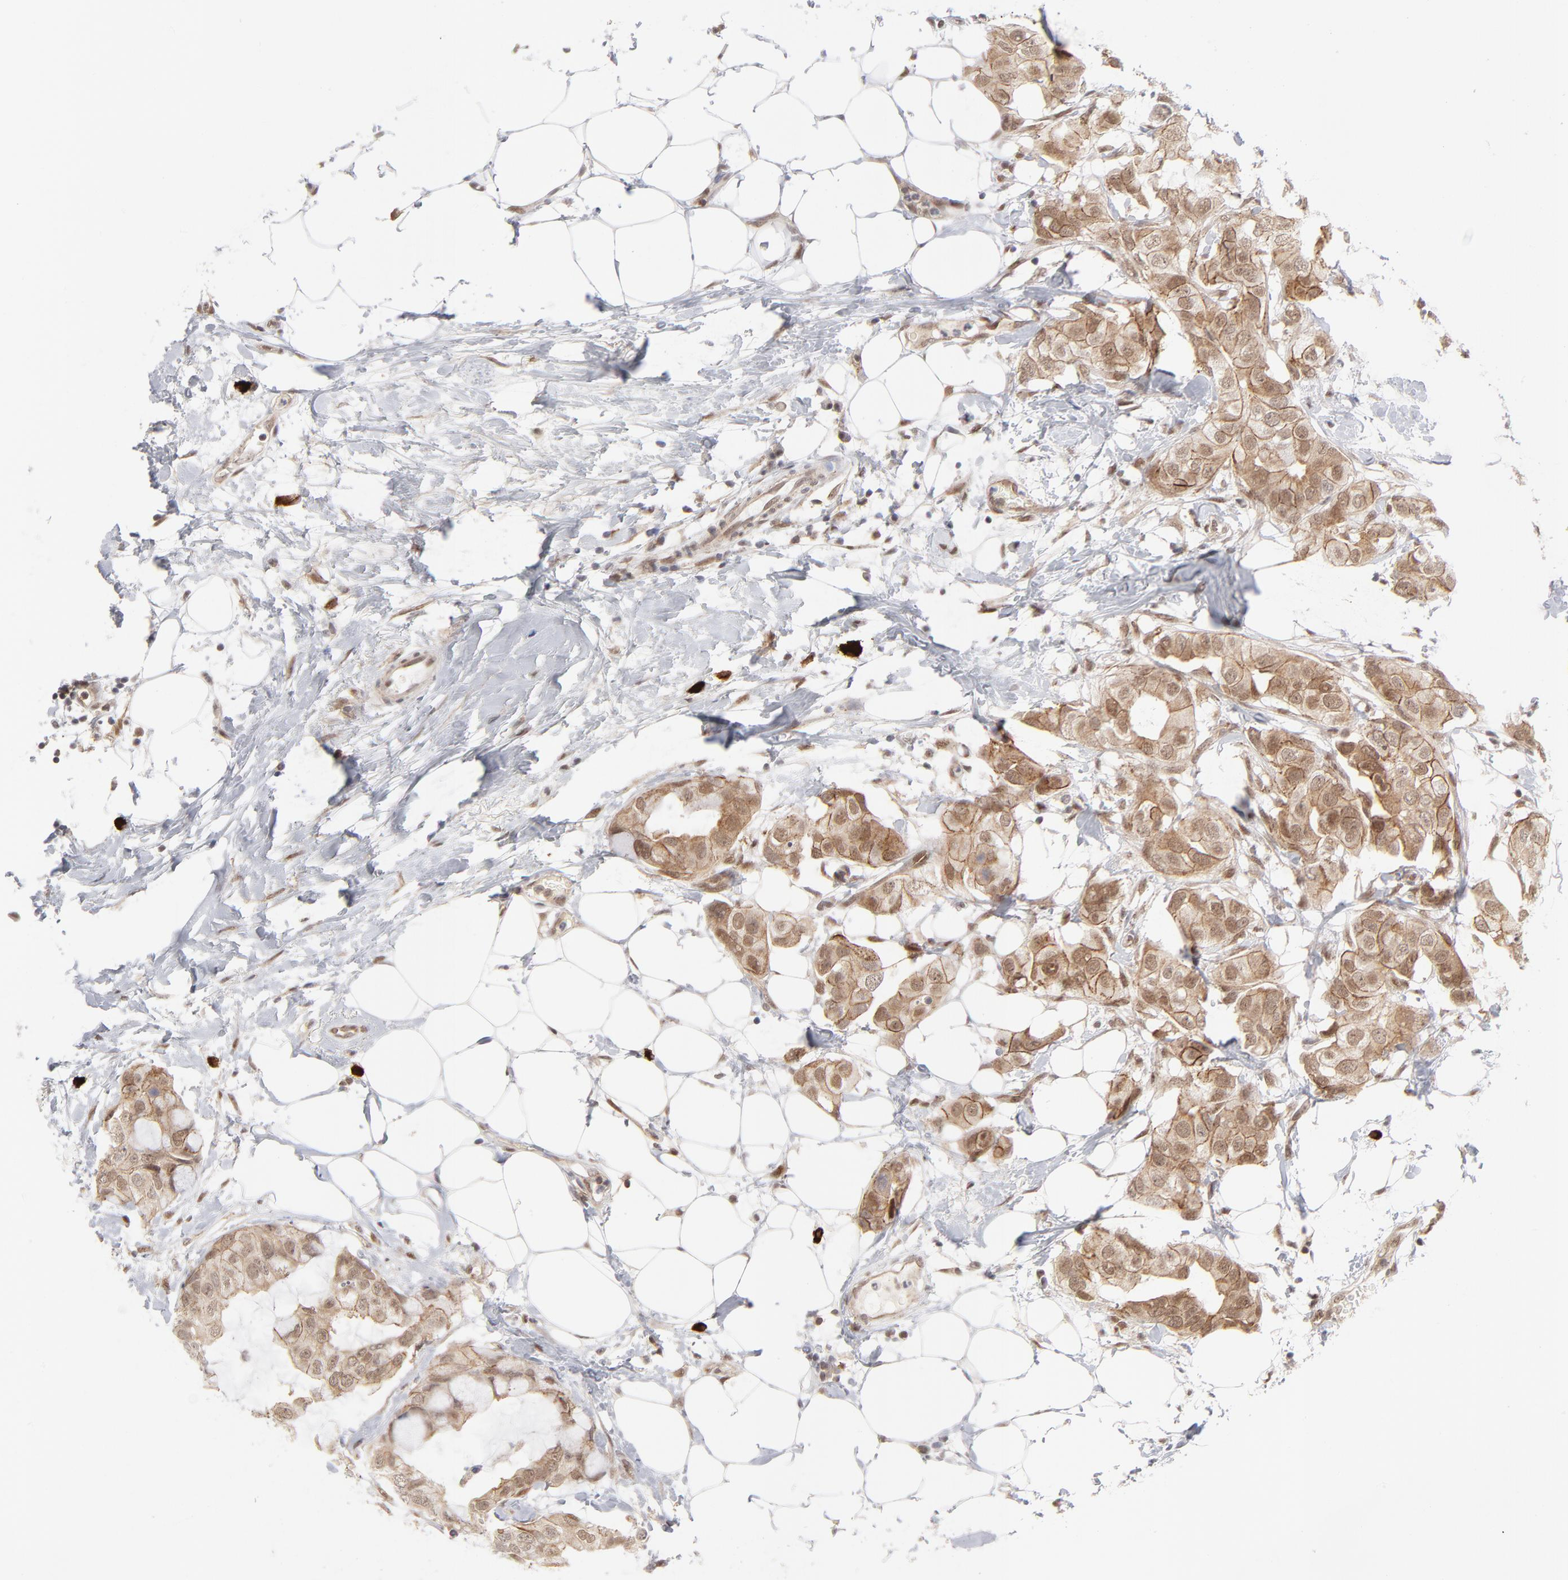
{"staining": {"intensity": "moderate", "quantity": ">75%", "location": "cytoplasmic/membranous,nuclear"}, "tissue": "breast cancer", "cell_type": "Tumor cells", "image_type": "cancer", "snomed": [{"axis": "morphology", "description": "Duct carcinoma"}, {"axis": "topography", "description": "Breast"}], "caption": "High-power microscopy captured an IHC micrograph of breast cancer (invasive ductal carcinoma), revealing moderate cytoplasmic/membranous and nuclear expression in about >75% of tumor cells.", "gene": "NBN", "patient": {"sex": "female", "age": 40}}